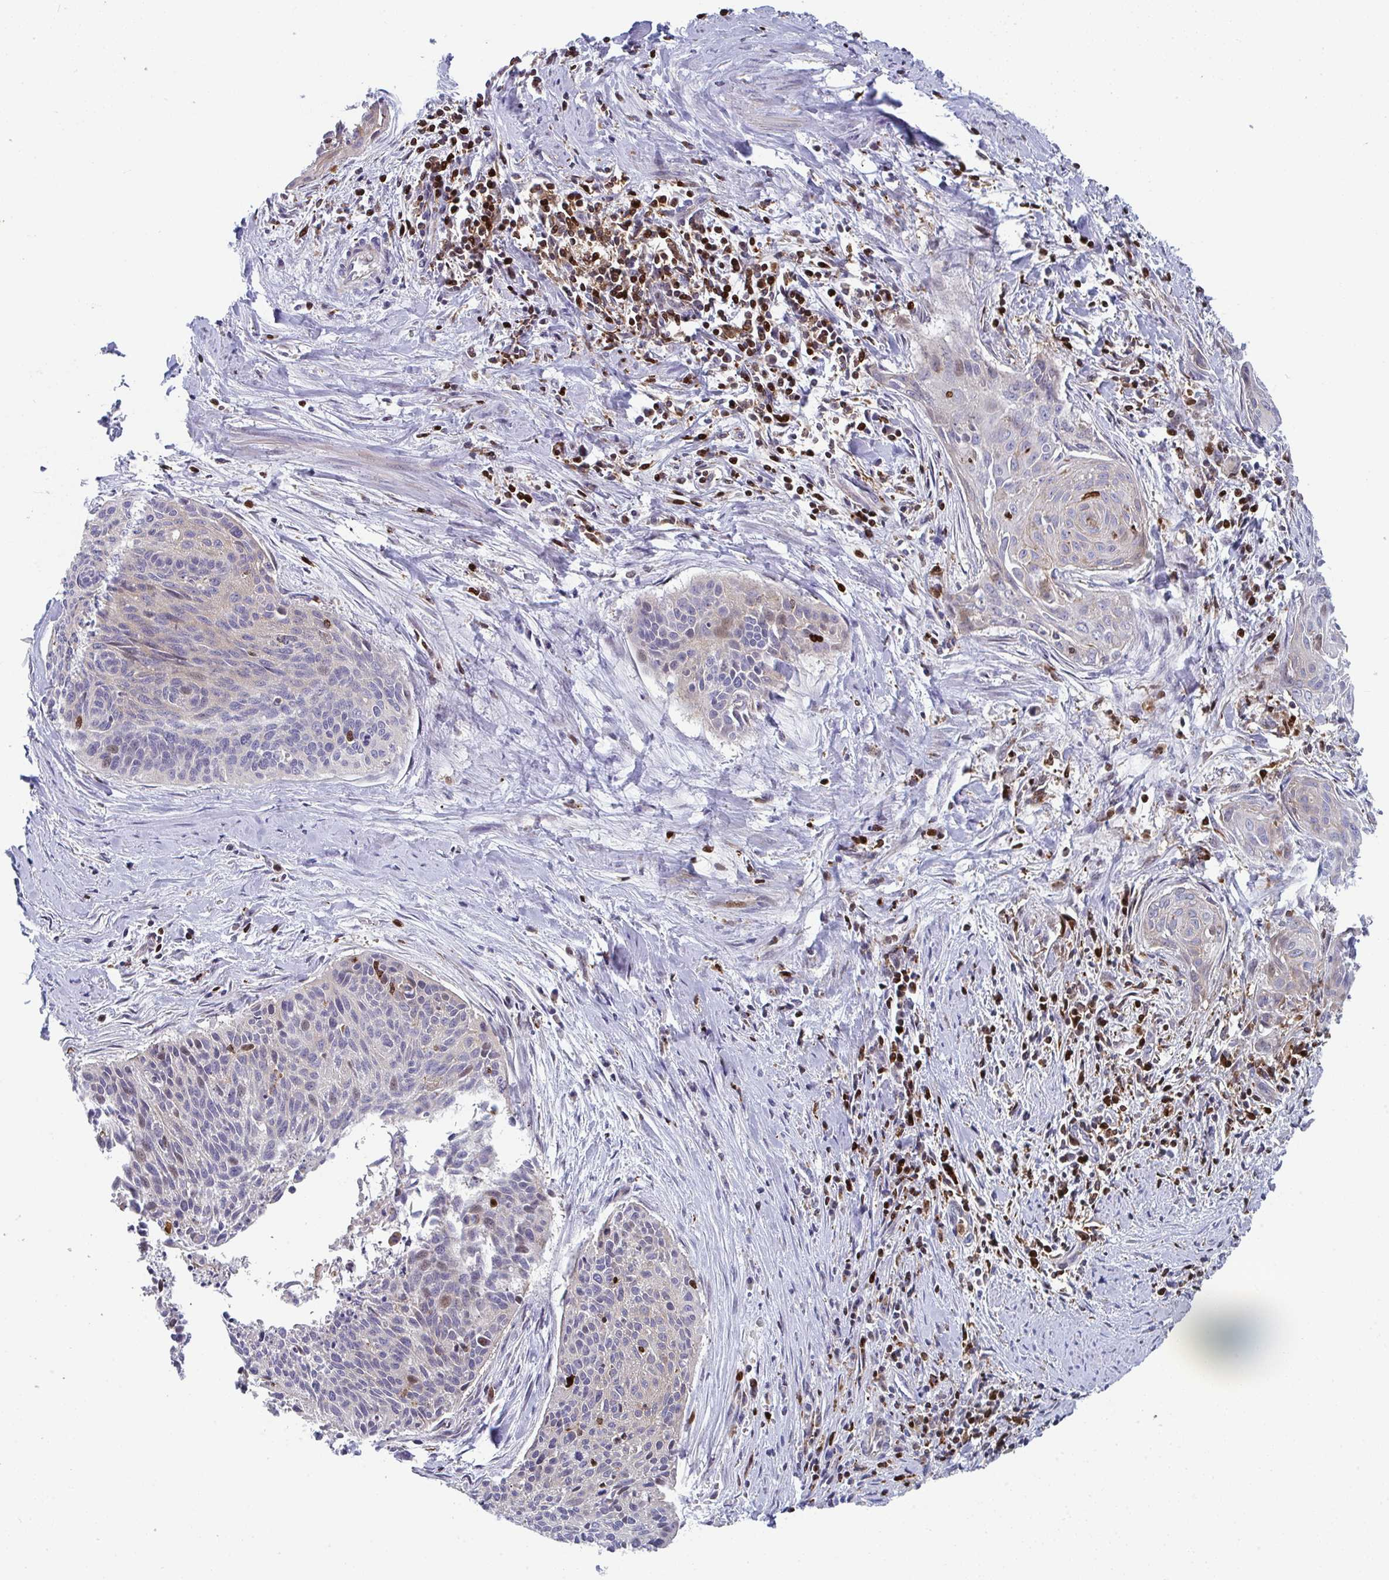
{"staining": {"intensity": "weak", "quantity": "25%-75%", "location": "cytoplasmic/membranous"}, "tissue": "cervical cancer", "cell_type": "Tumor cells", "image_type": "cancer", "snomed": [{"axis": "morphology", "description": "Squamous cell carcinoma, NOS"}, {"axis": "topography", "description": "Cervix"}], "caption": "The micrograph displays staining of cervical squamous cell carcinoma, revealing weak cytoplasmic/membranous protein staining (brown color) within tumor cells.", "gene": "AOC2", "patient": {"sex": "female", "age": 55}}